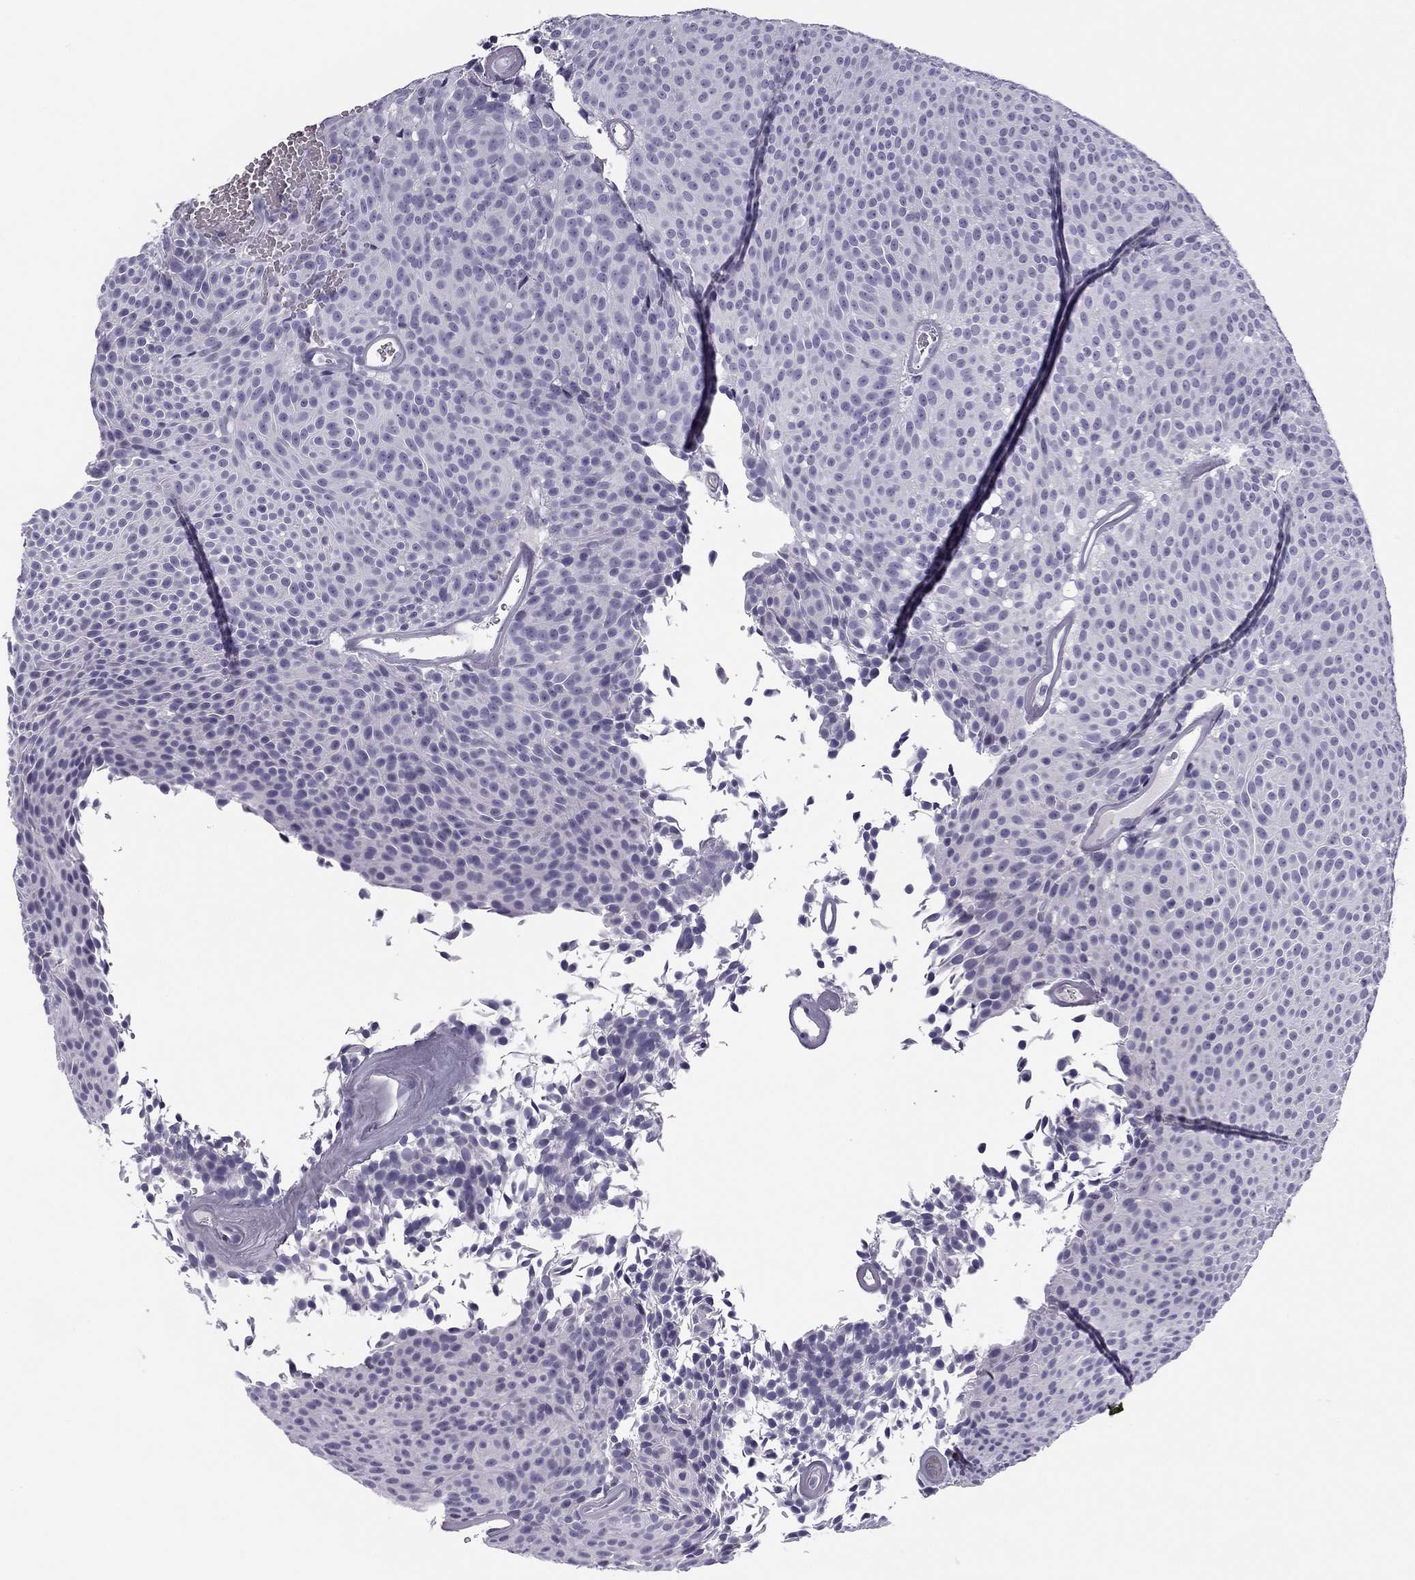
{"staining": {"intensity": "negative", "quantity": "none", "location": "none"}, "tissue": "urothelial cancer", "cell_type": "Tumor cells", "image_type": "cancer", "snomed": [{"axis": "morphology", "description": "Urothelial carcinoma, Low grade"}, {"axis": "topography", "description": "Urinary bladder"}], "caption": "Urothelial cancer stained for a protein using immunohistochemistry (IHC) shows no expression tumor cells.", "gene": "MC5R", "patient": {"sex": "male", "age": 77}}